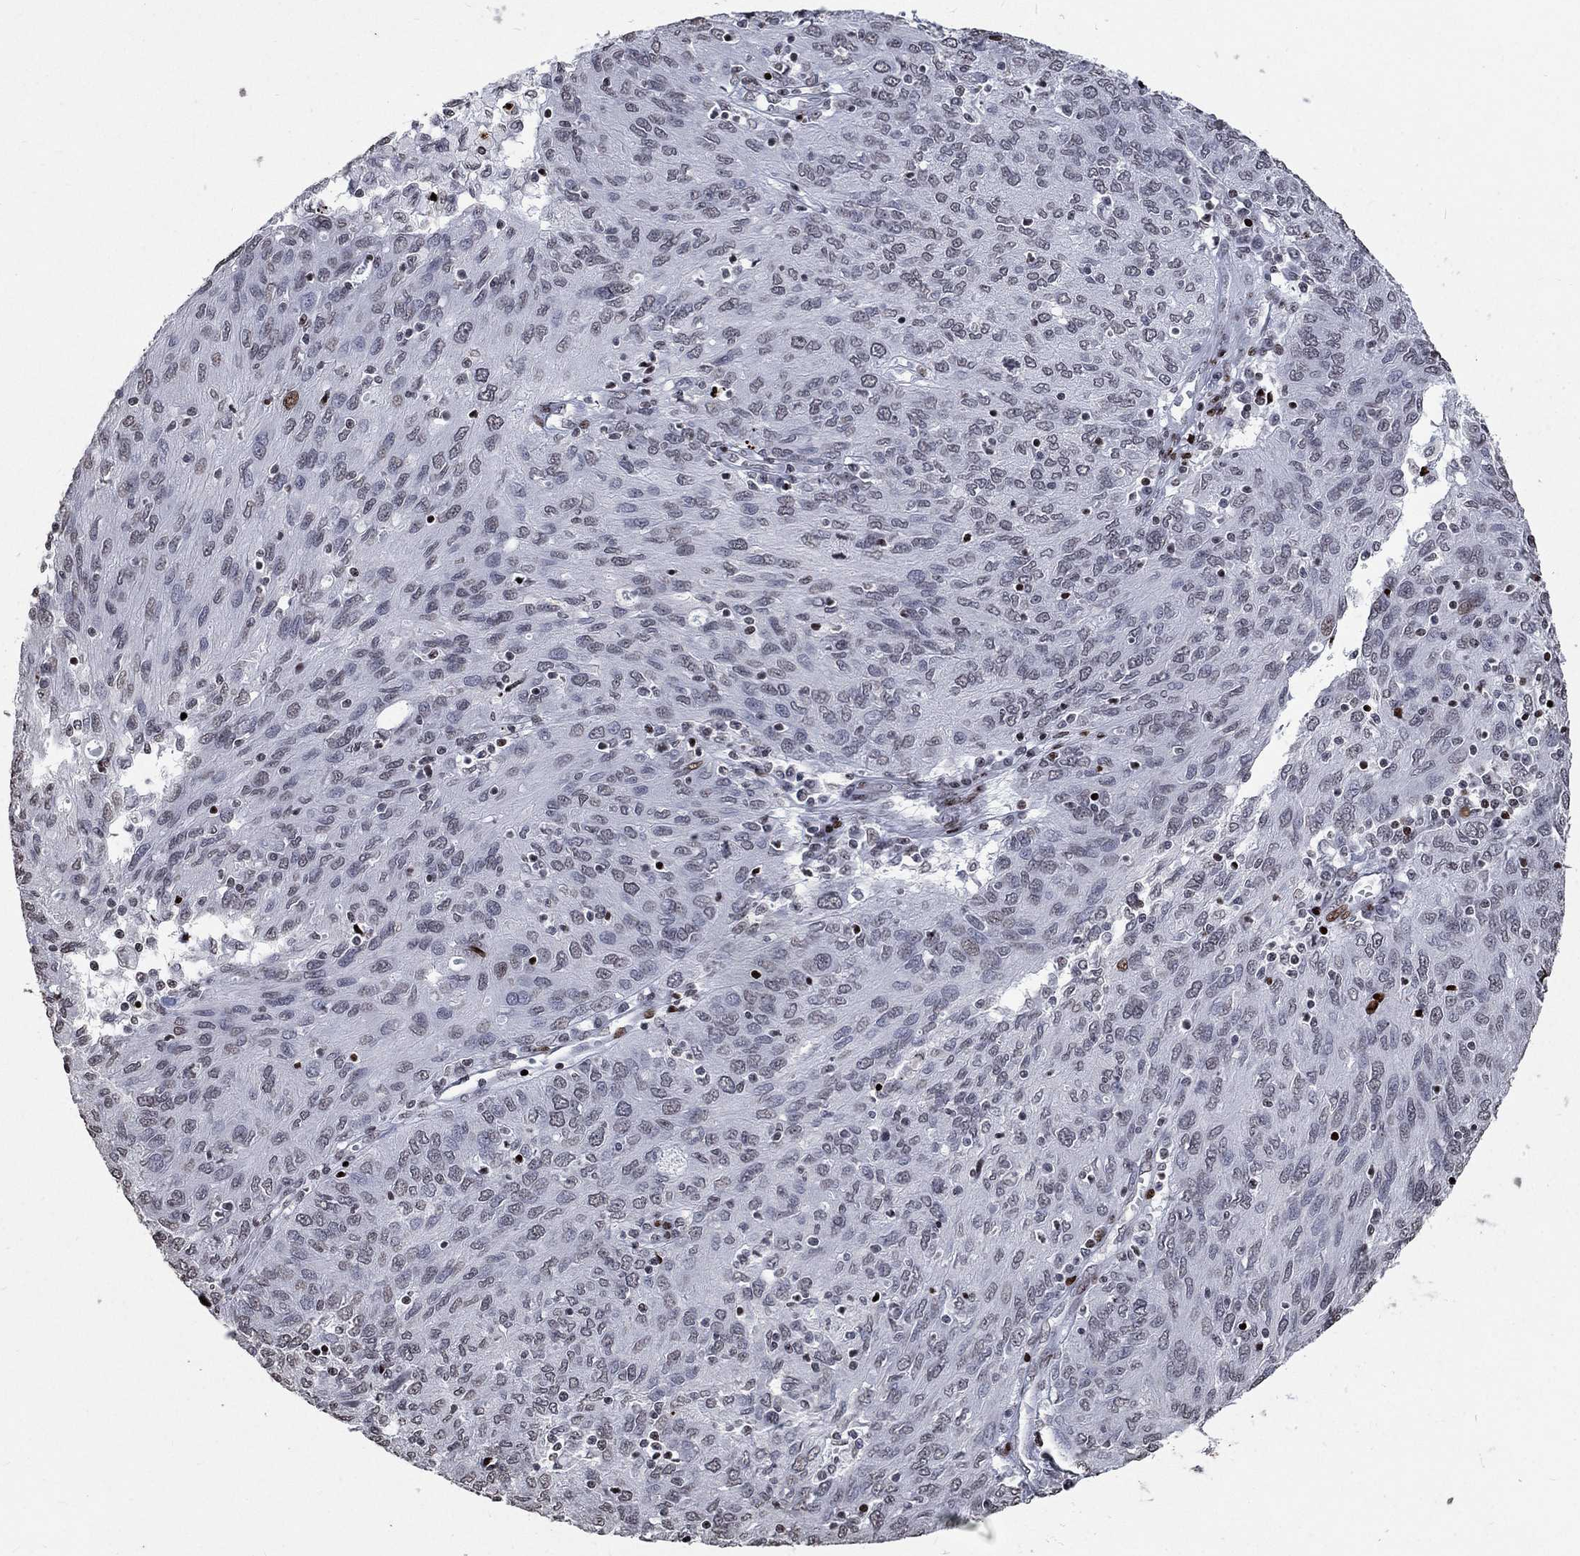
{"staining": {"intensity": "negative", "quantity": "none", "location": "none"}, "tissue": "ovarian cancer", "cell_type": "Tumor cells", "image_type": "cancer", "snomed": [{"axis": "morphology", "description": "Carcinoma, endometroid"}, {"axis": "topography", "description": "Ovary"}], "caption": "This is an immunohistochemistry (IHC) micrograph of human endometroid carcinoma (ovarian). There is no positivity in tumor cells.", "gene": "SRSF3", "patient": {"sex": "female", "age": 50}}